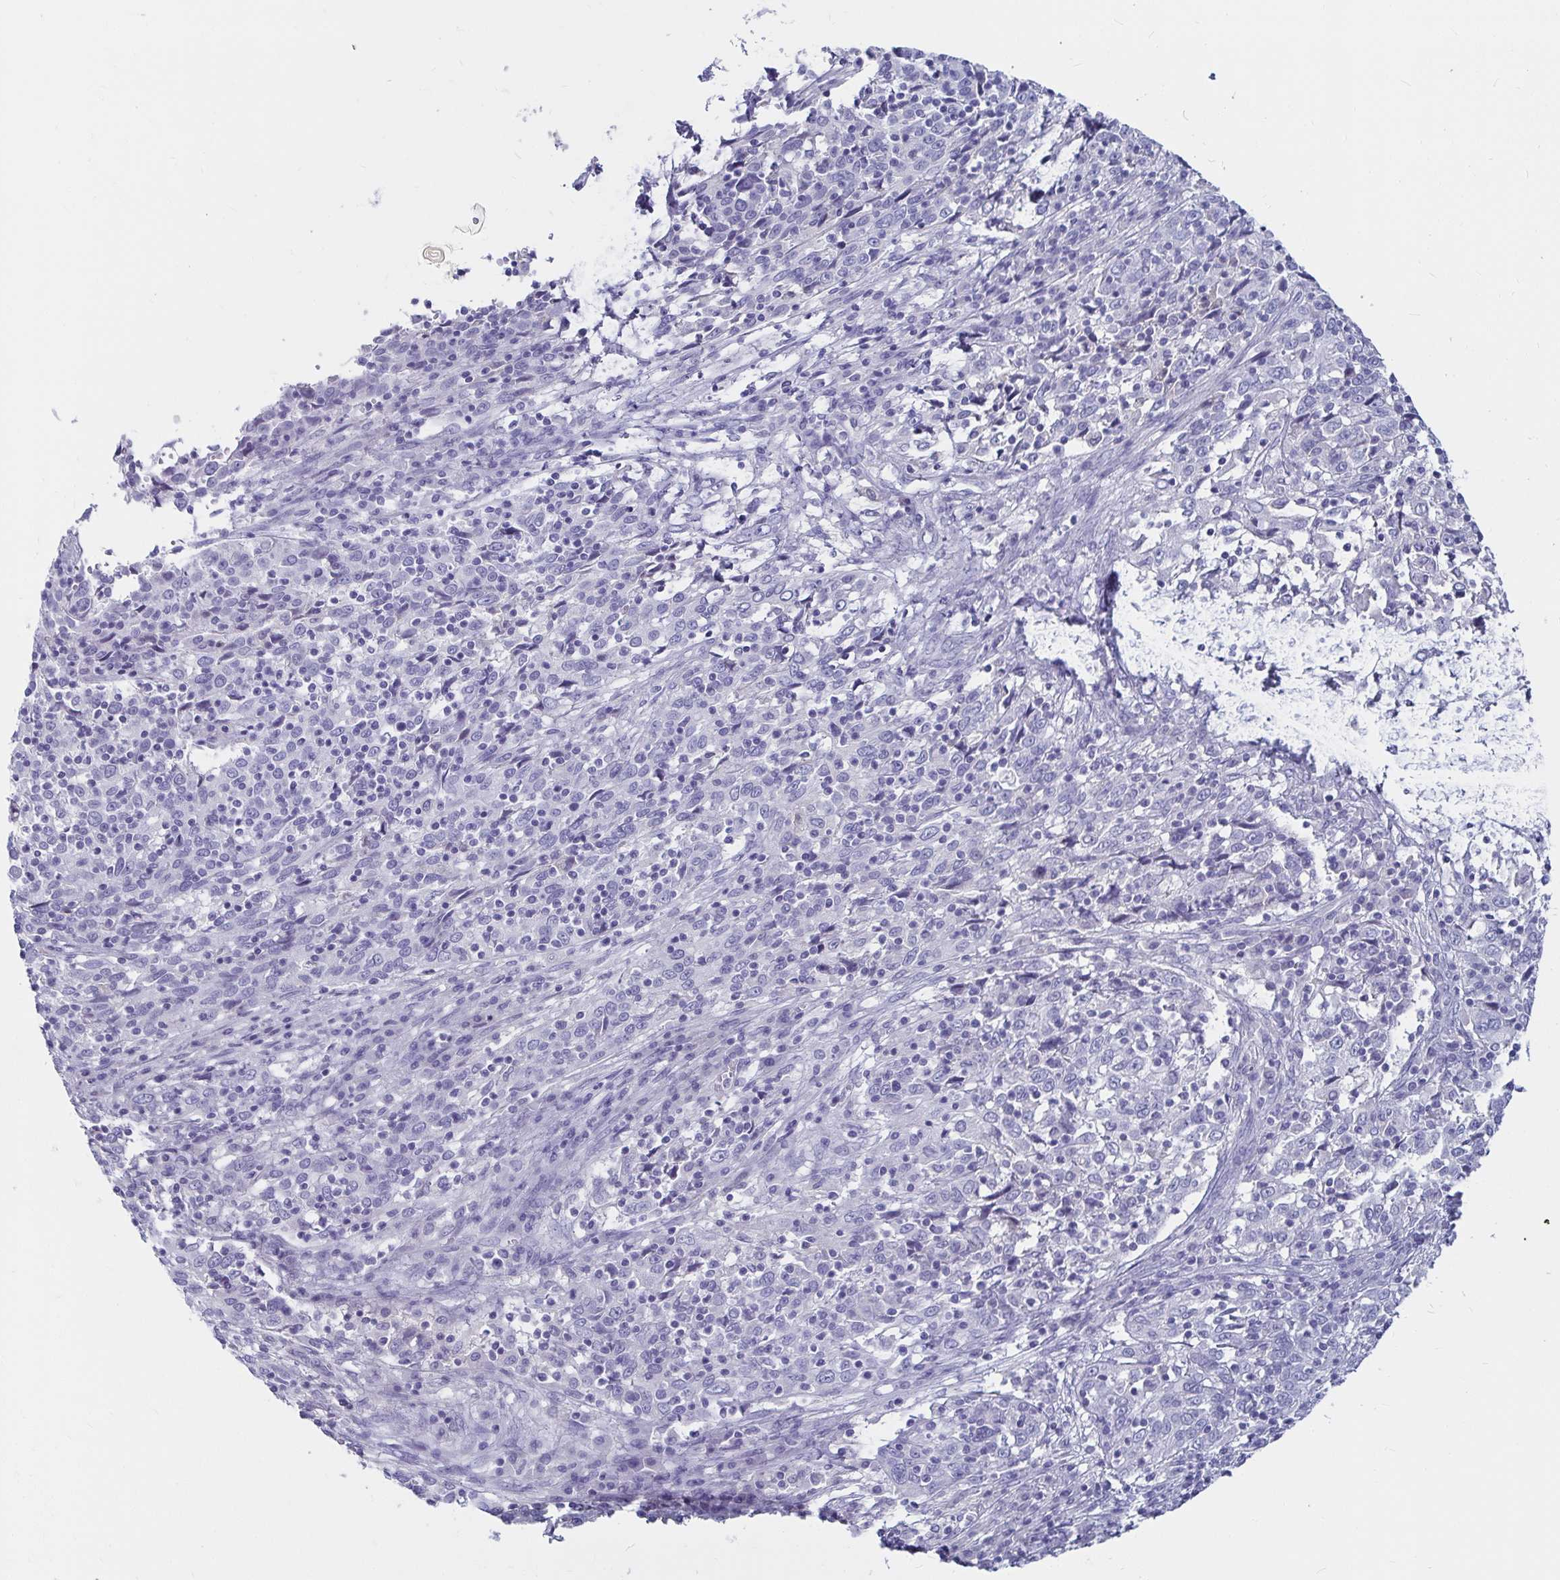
{"staining": {"intensity": "negative", "quantity": "none", "location": "none"}, "tissue": "cervical cancer", "cell_type": "Tumor cells", "image_type": "cancer", "snomed": [{"axis": "morphology", "description": "Squamous cell carcinoma, NOS"}, {"axis": "topography", "description": "Cervix"}], "caption": "An IHC photomicrograph of squamous cell carcinoma (cervical) is shown. There is no staining in tumor cells of squamous cell carcinoma (cervical).", "gene": "CA9", "patient": {"sex": "female", "age": 46}}